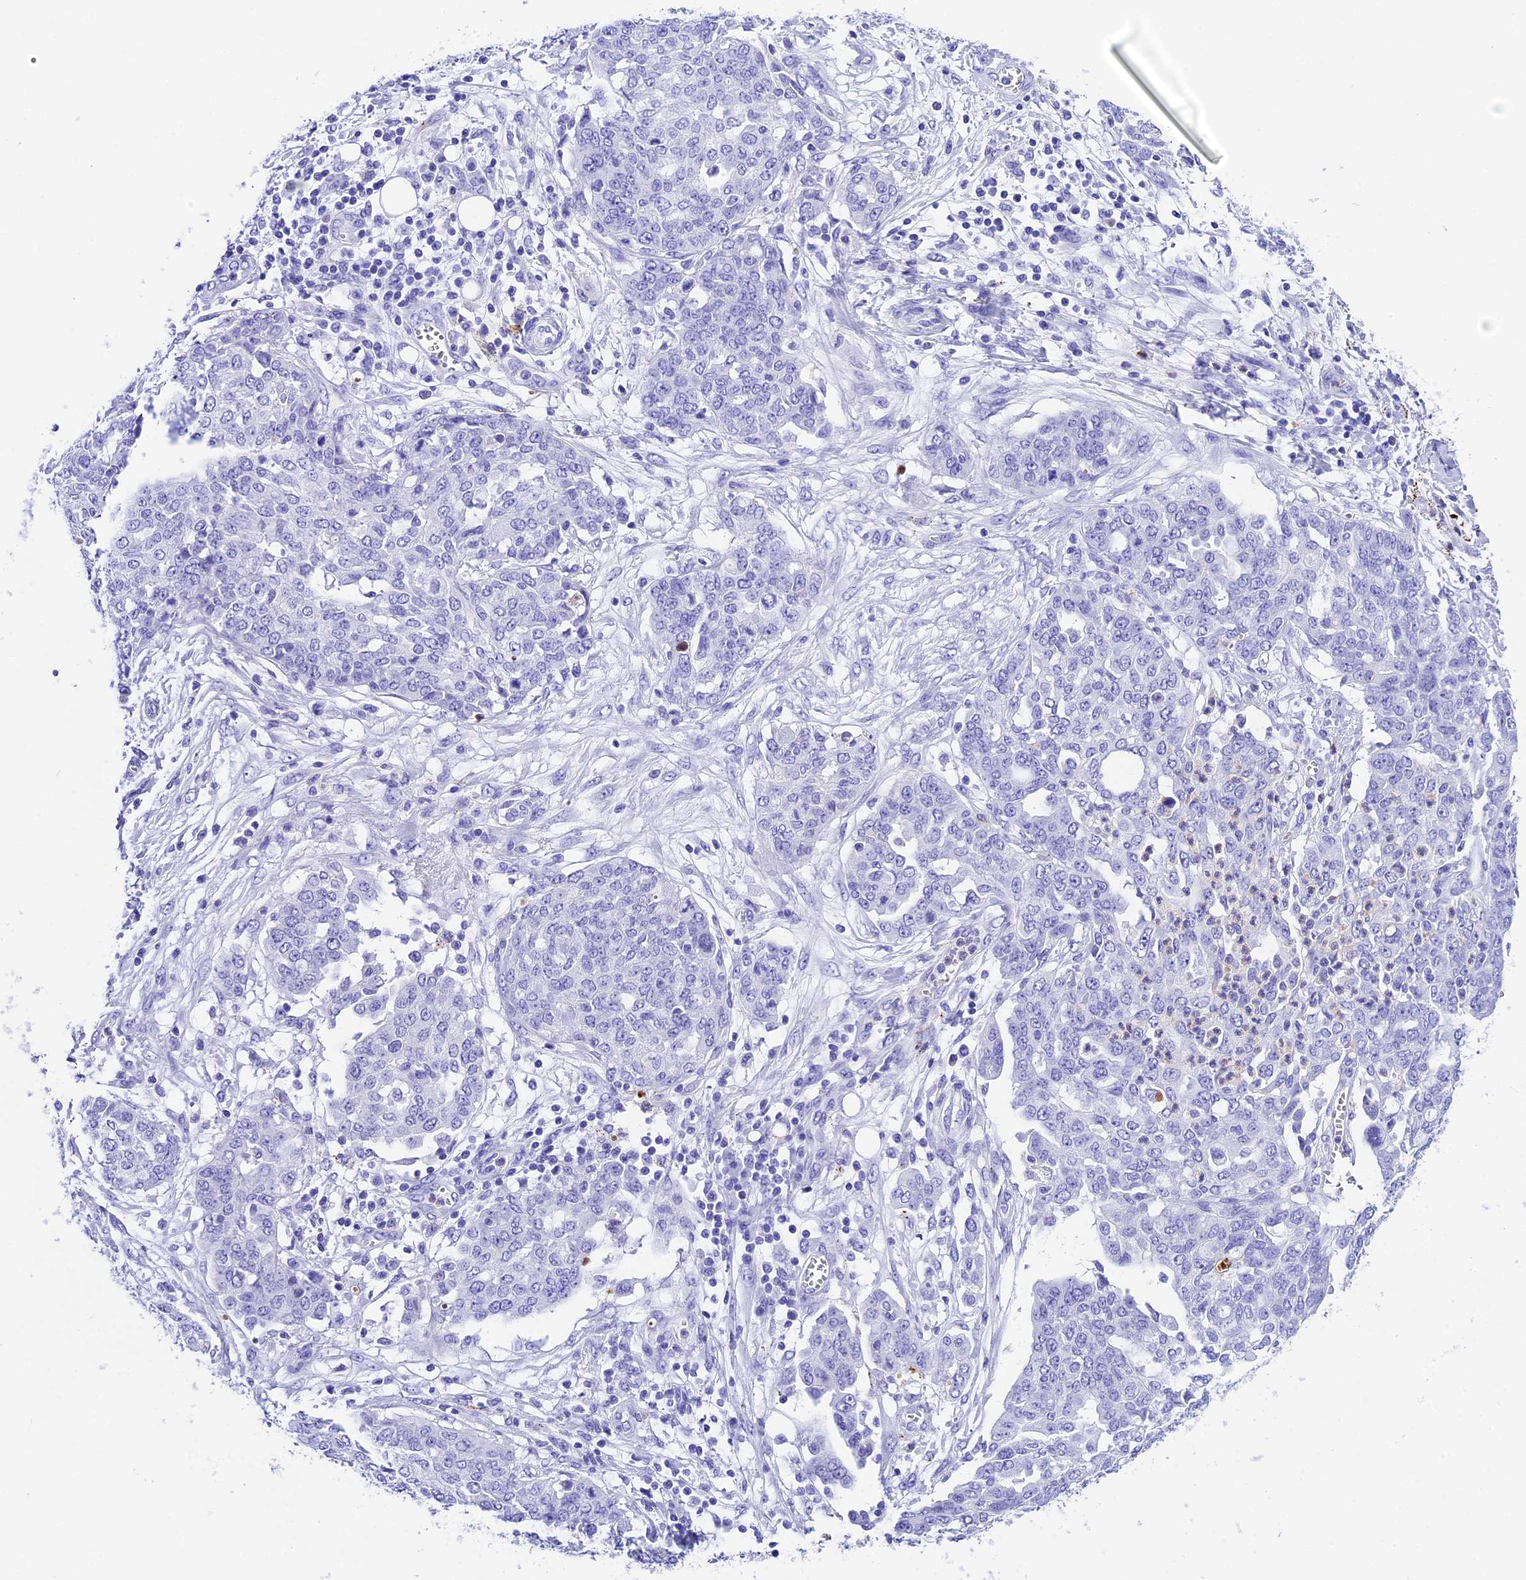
{"staining": {"intensity": "negative", "quantity": "none", "location": "none"}, "tissue": "ovarian cancer", "cell_type": "Tumor cells", "image_type": "cancer", "snomed": [{"axis": "morphology", "description": "Cystadenocarcinoma, serous, NOS"}, {"axis": "topography", "description": "Soft tissue"}, {"axis": "topography", "description": "Ovary"}], "caption": "An immunohistochemistry (IHC) image of ovarian cancer (serous cystadenocarcinoma) is shown. There is no staining in tumor cells of ovarian cancer (serous cystadenocarcinoma).", "gene": "PSG11", "patient": {"sex": "female", "age": 57}}